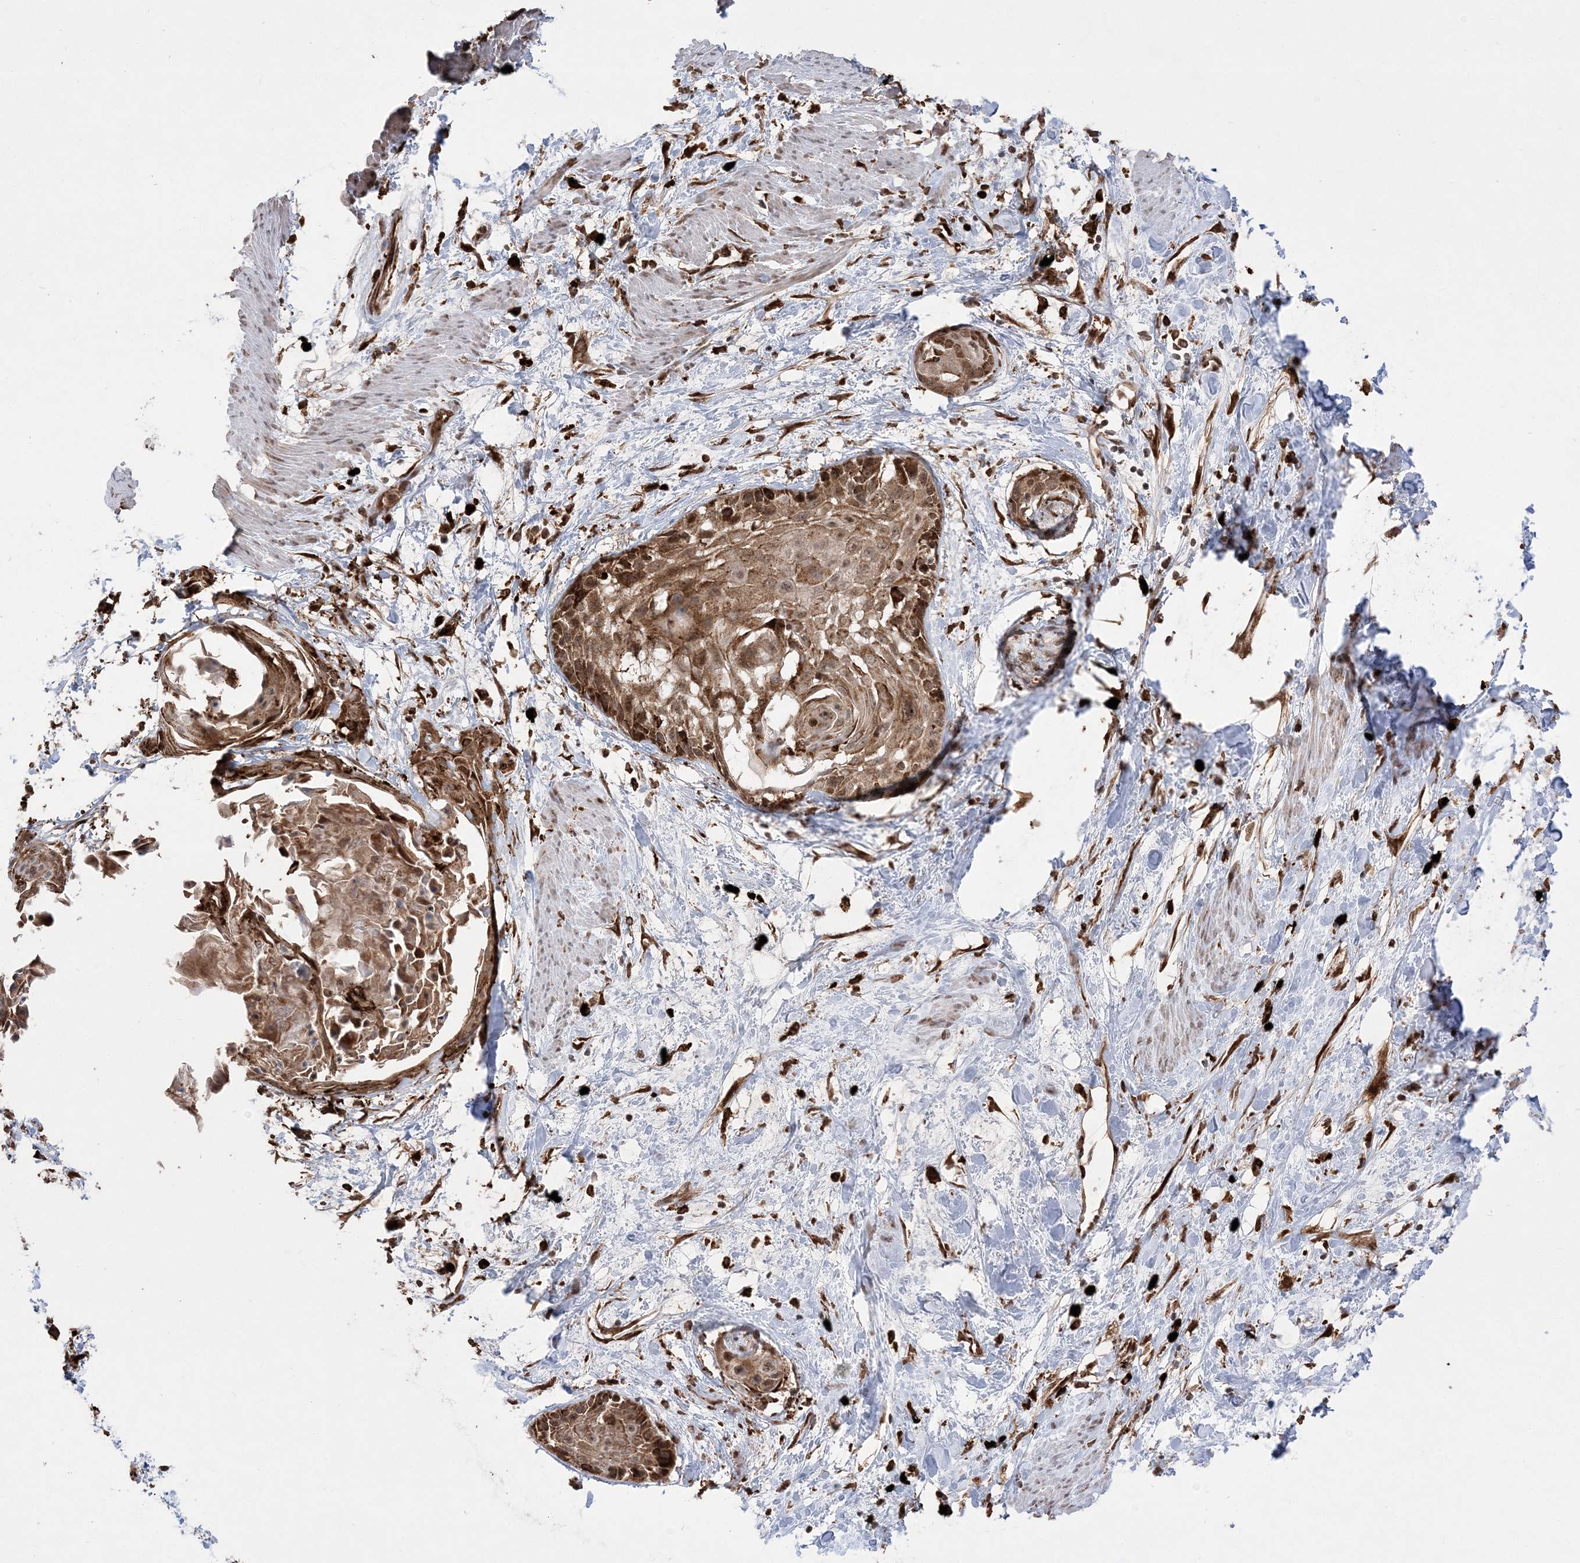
{"staining": {"intensity": "strong", "quantity": ">75%", "location": "cytoplasmic/membranous,nuclear"}, "tissue": "cervical cancer", "cell_type": "Tumor cells", "image_type": "cancer", "snomed": [{"axis": "morphology", "description": "Squamous cell carcinoma, NOS"}, {"axis": "topography", "description": "Cervix"}], "caption": "IHC (DAB) staining of human squamous cell carcinoma (cervical) demonstrates strong cytoplasmic/membranous and nuclear protein staining in approximately >75% of tumor cells.", "gene": "EPC2", "patient": {"sex": "female", "age": 57}}